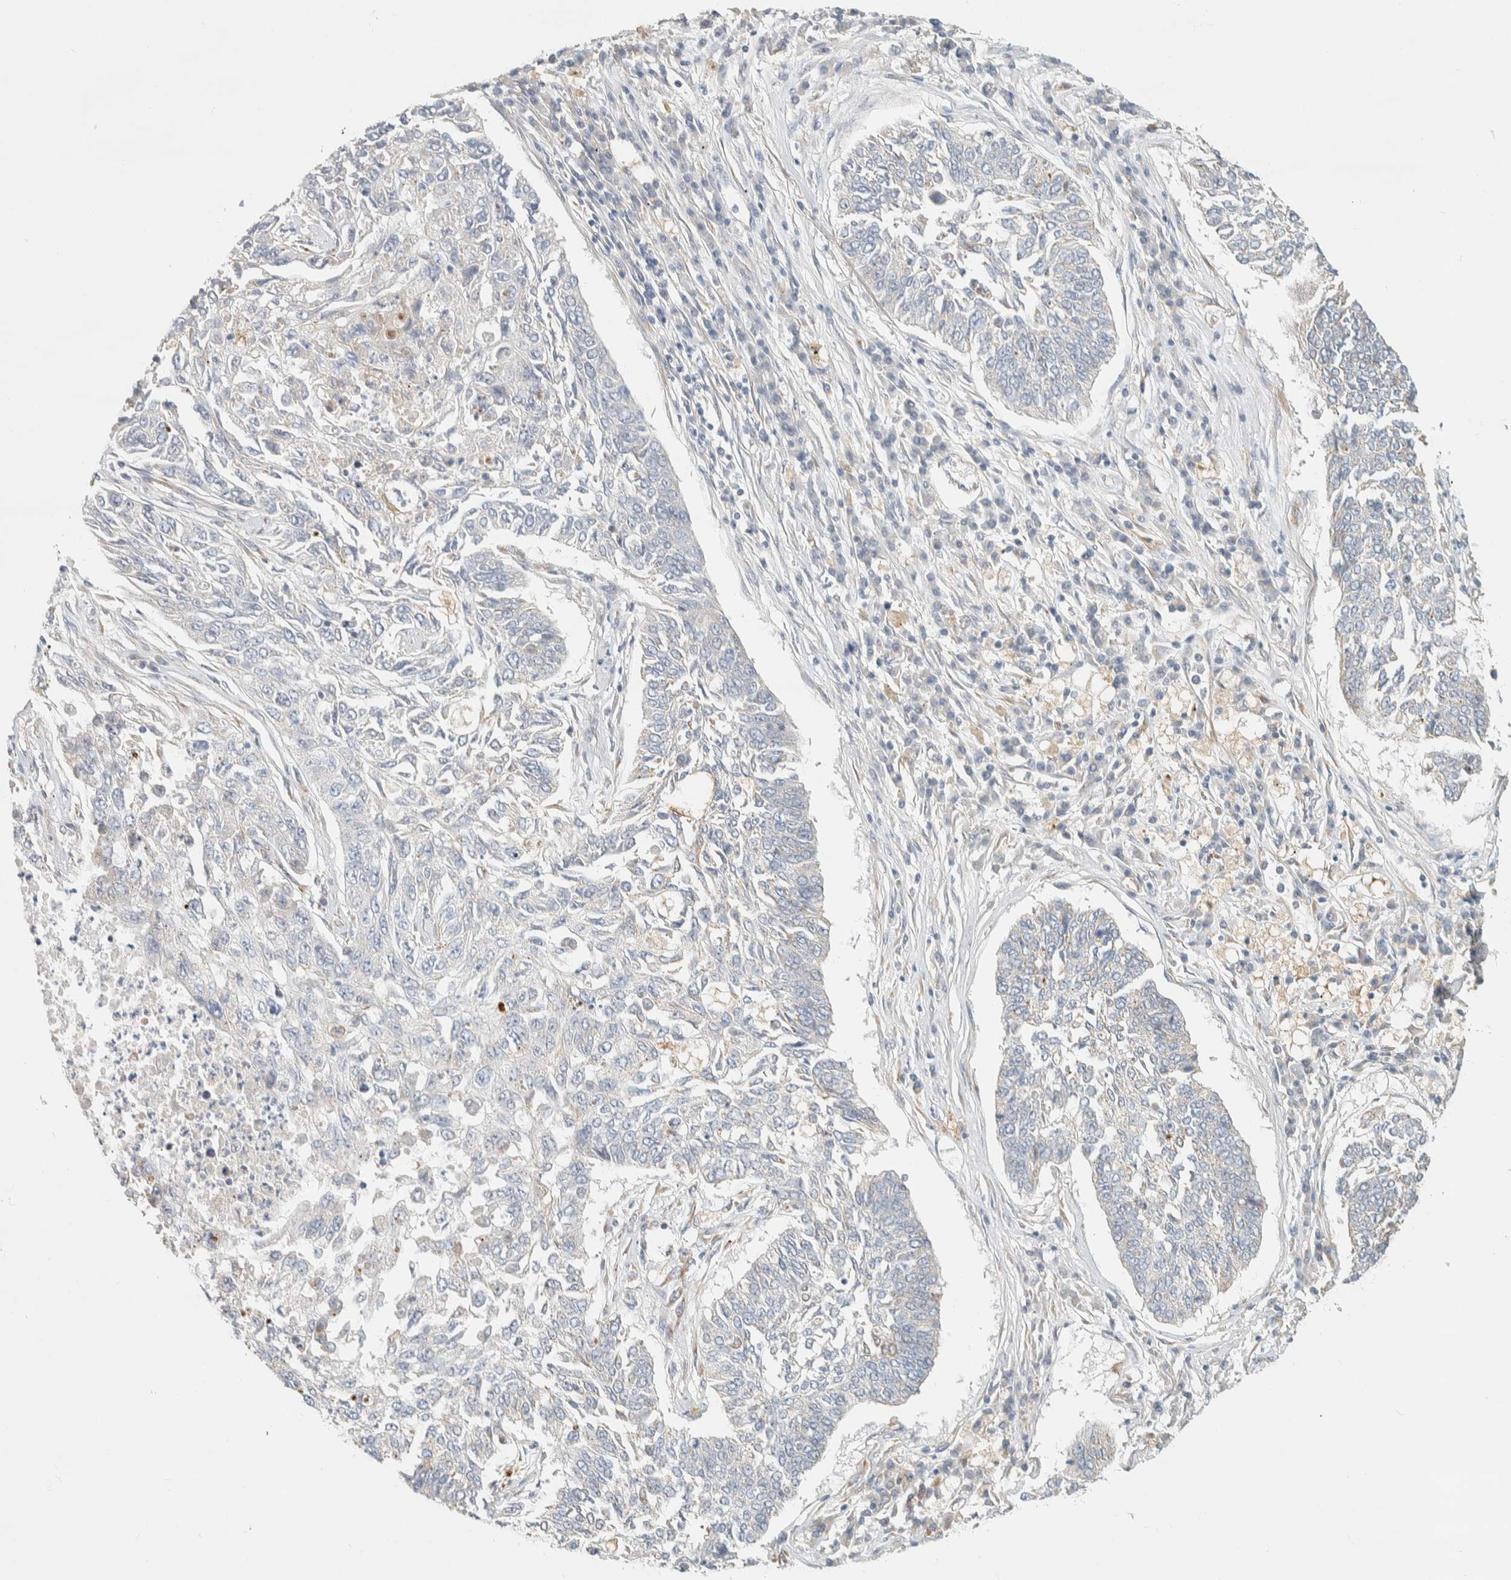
{"staining": {"intensity": "negative", "quantity": "none", "location": "none"}, "tissue": "lung cancer", "cell_type": "Tumor cells", "image_type": "cancer", "snomed": [{"axis": "morphology", "description": "Normal tissue, NOS"}, {"axis": "morphology", "description": "Squamous cell carcinoma, NOS"}, {"axis": "topography", "description": "Cartilage tissue"}, {"axis": "topography", "description": "Bronchus"}, {"axis": "topography", "description": "Lung"}], "caption": "IHC photomicrograph of human lung squamous cell carcinoma stained for a protein (brown), which shows no positivity in tumor cells.", "gene": "CDR2", "patient": {"sex": "female", "age": 49}}